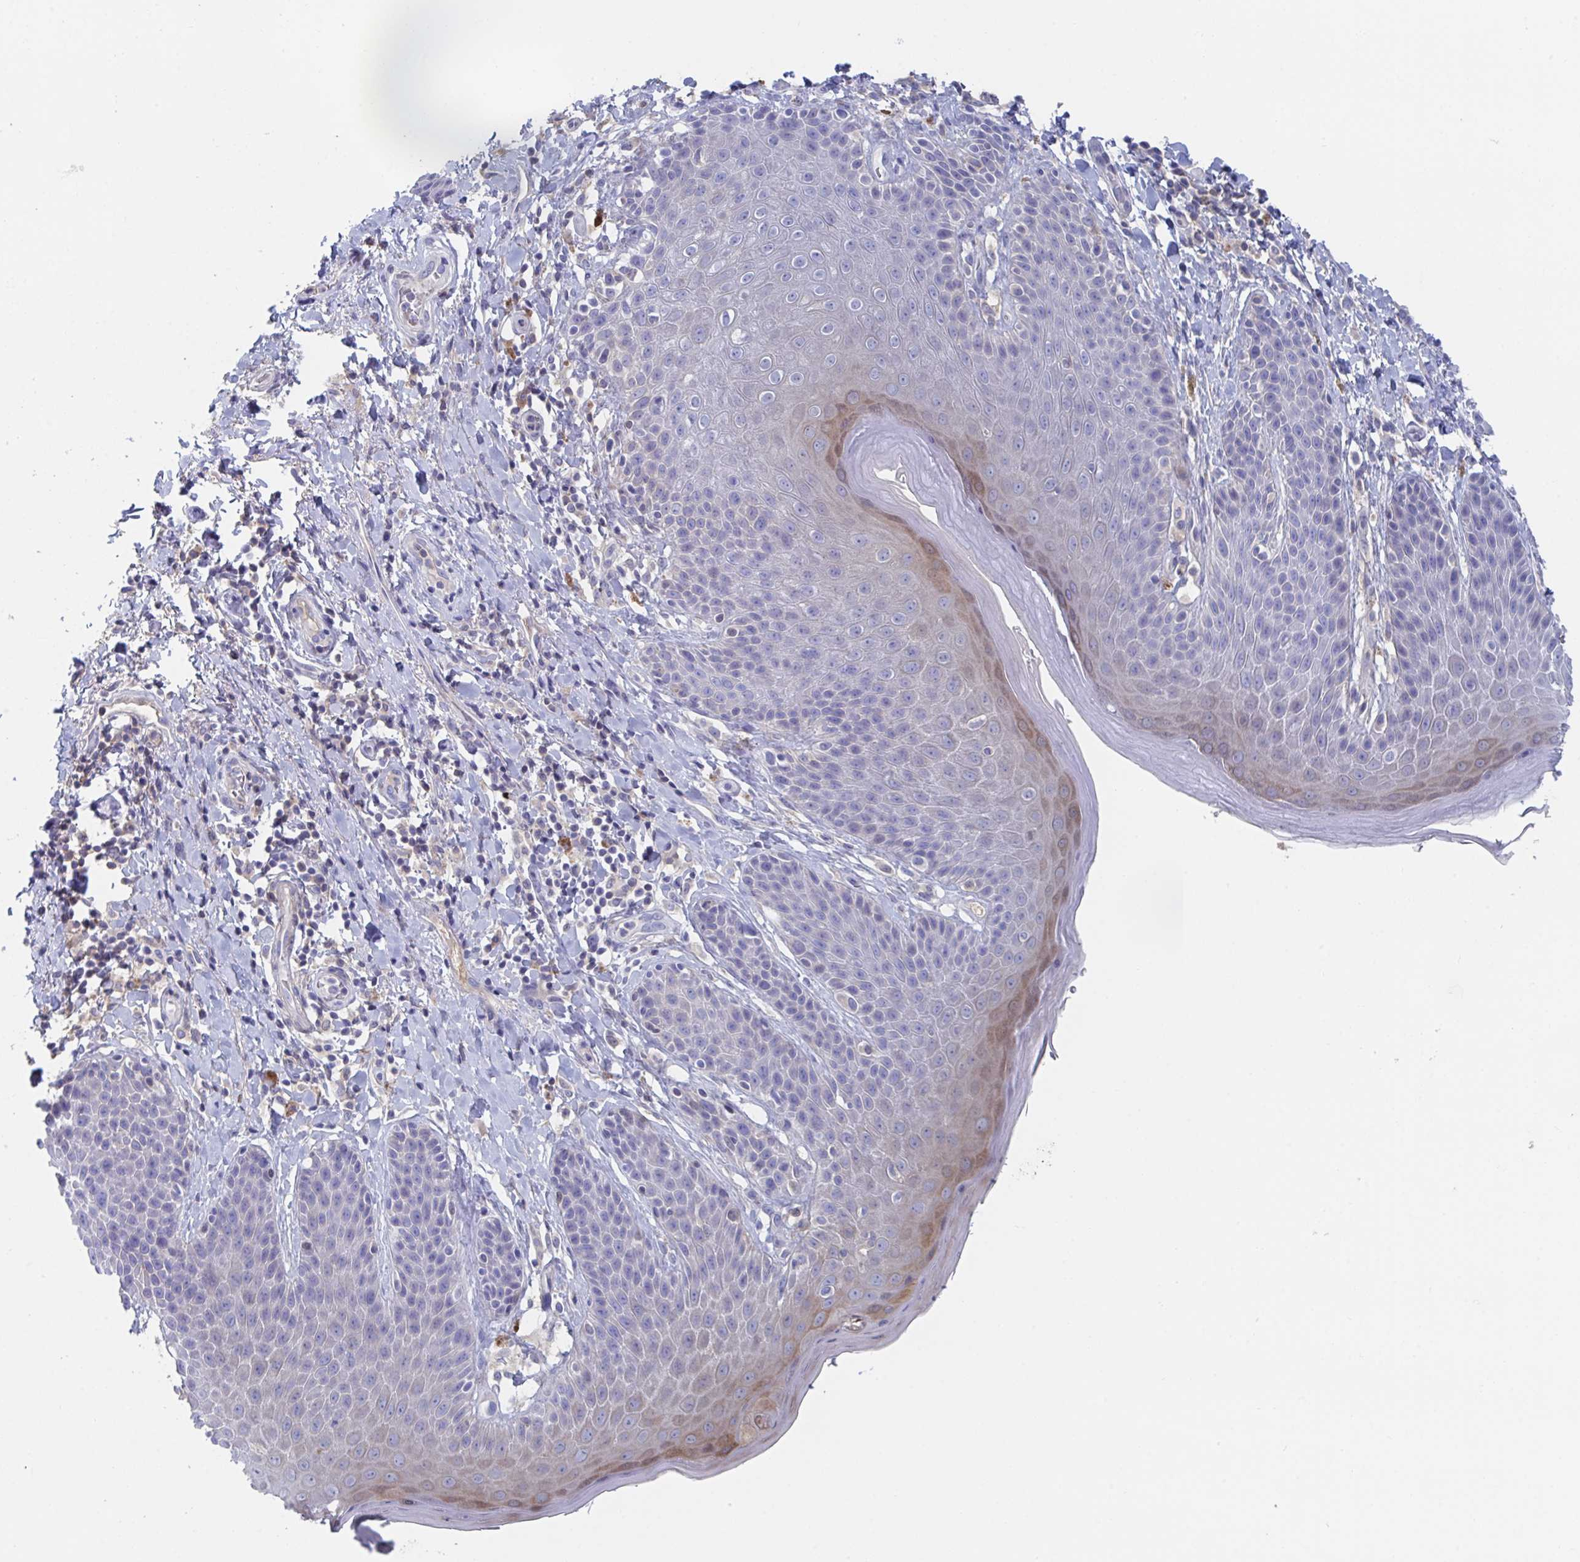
{"staining": {"intensity": "moderate", "quantity": "<25%", "location": "cytoplasmic/membranous"}, "tissue": "skin", "cell_type": "Epidermal cells", "image_type": "normal", "snomed": [{"axis": "morphology", "description": "Normal tissue, NOS"}, {"axis": "topography", "description": "Anal"}, {"axis": "topography", "description": "Peripheral nerve tissue"}], "caption": "A brown stain highlights moderate cytoplasmic/membranous staining of a protein in epidermal cells of unremarkable skin.", "gene": "TNFAIP6", "patient": {"sex": "male", "age": 51}}